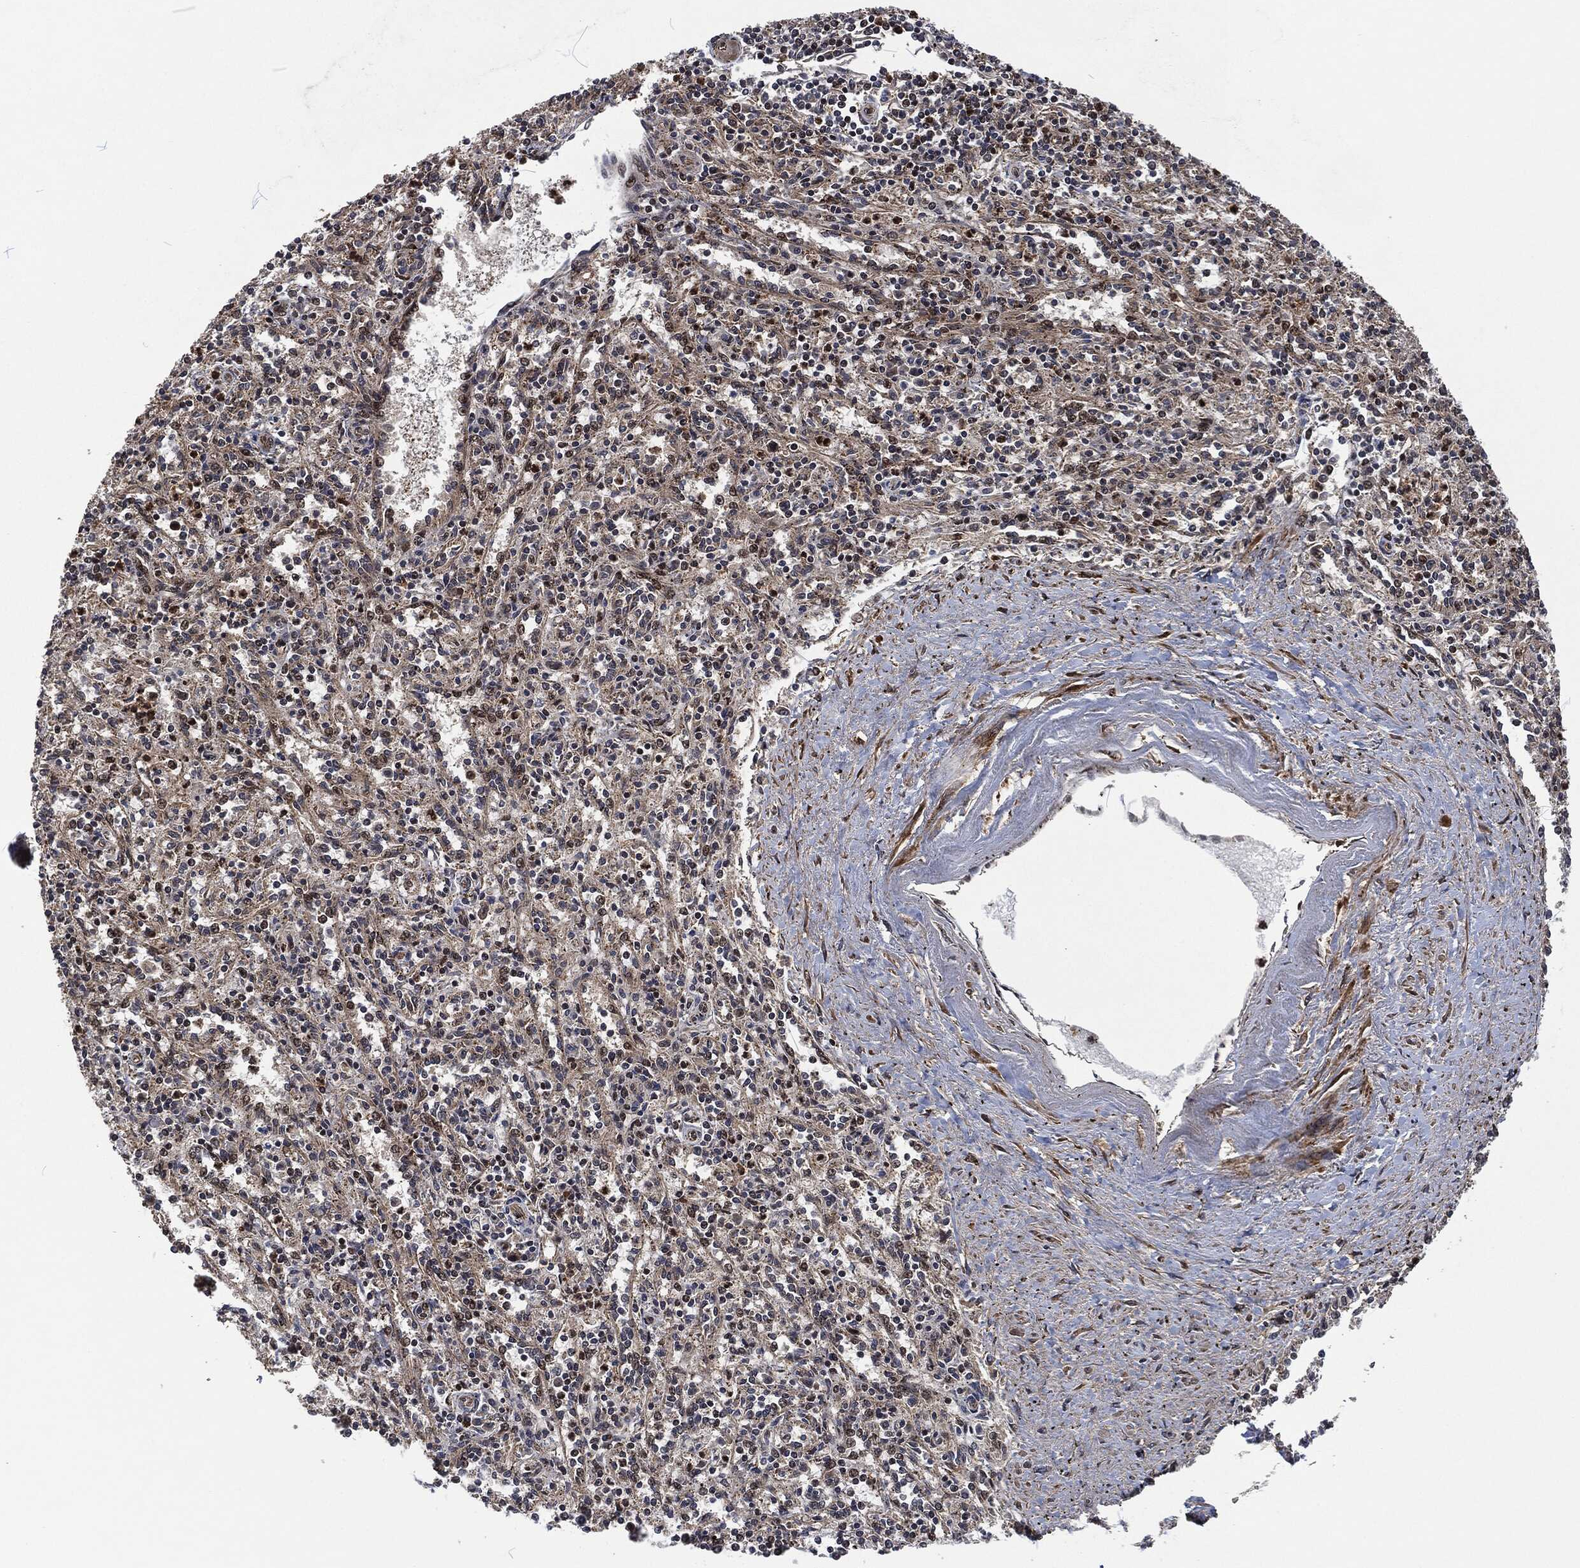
{"staining": {"intensity": "moderate", "quantity": "<25%", "location": "cytoplasmic/membranous"}, "tissue": "spleen", "cell_type": "Cells in red pulp", "image_type": "normal", "snomed": [{"axis": "morphology", "description": "Normal tissue, NOS"}, {"axis": "topography", "description": "Spleen"}], "caption": "Unremarkable spleen demonstrates moderate cytoplasmic/membranous staining in approximately <25% of cells in red pulp.", "gene": "CMPK2", "patient": {"sex": "male", "age": 69}}